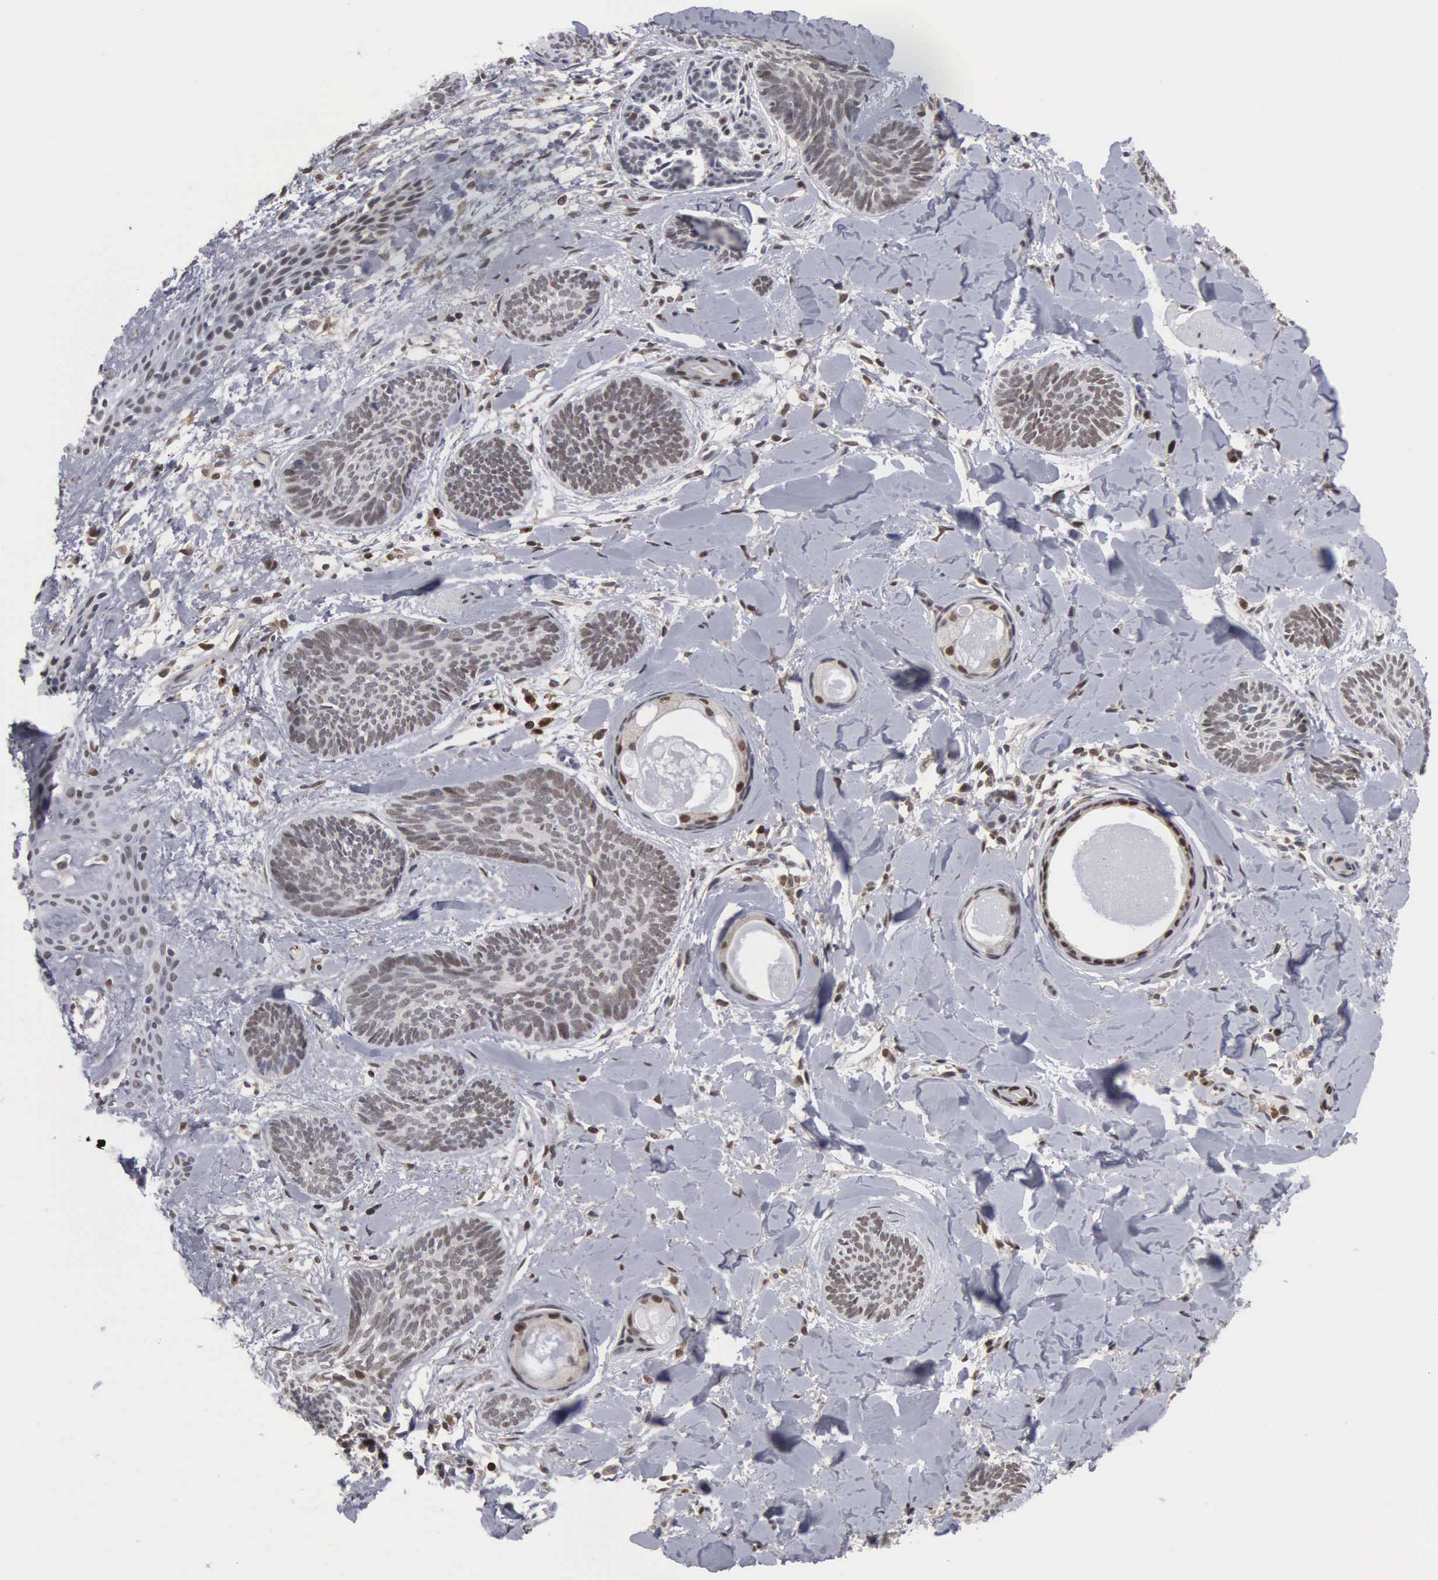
{"staining": {"intensity": "weak", "quantity": "25%-75%", "location": "nuclear"}, "tissue": "skin cancer", "cell_type": "Tumor cells", "image_type": "cancer", "snomed": [{"axis": "morphology", "description": "Basal cell carcinoma"}, {"axis": "topography", "description": "Skin"}], "caption": "Skin basal cell carcinoma was stained to show a protein in brown. There is low levels of weak nuclear staining in approximately 25%-75% of tumor cells.", "gene": "TRMT5", "patient": {"sex": "female", "age": 81}}